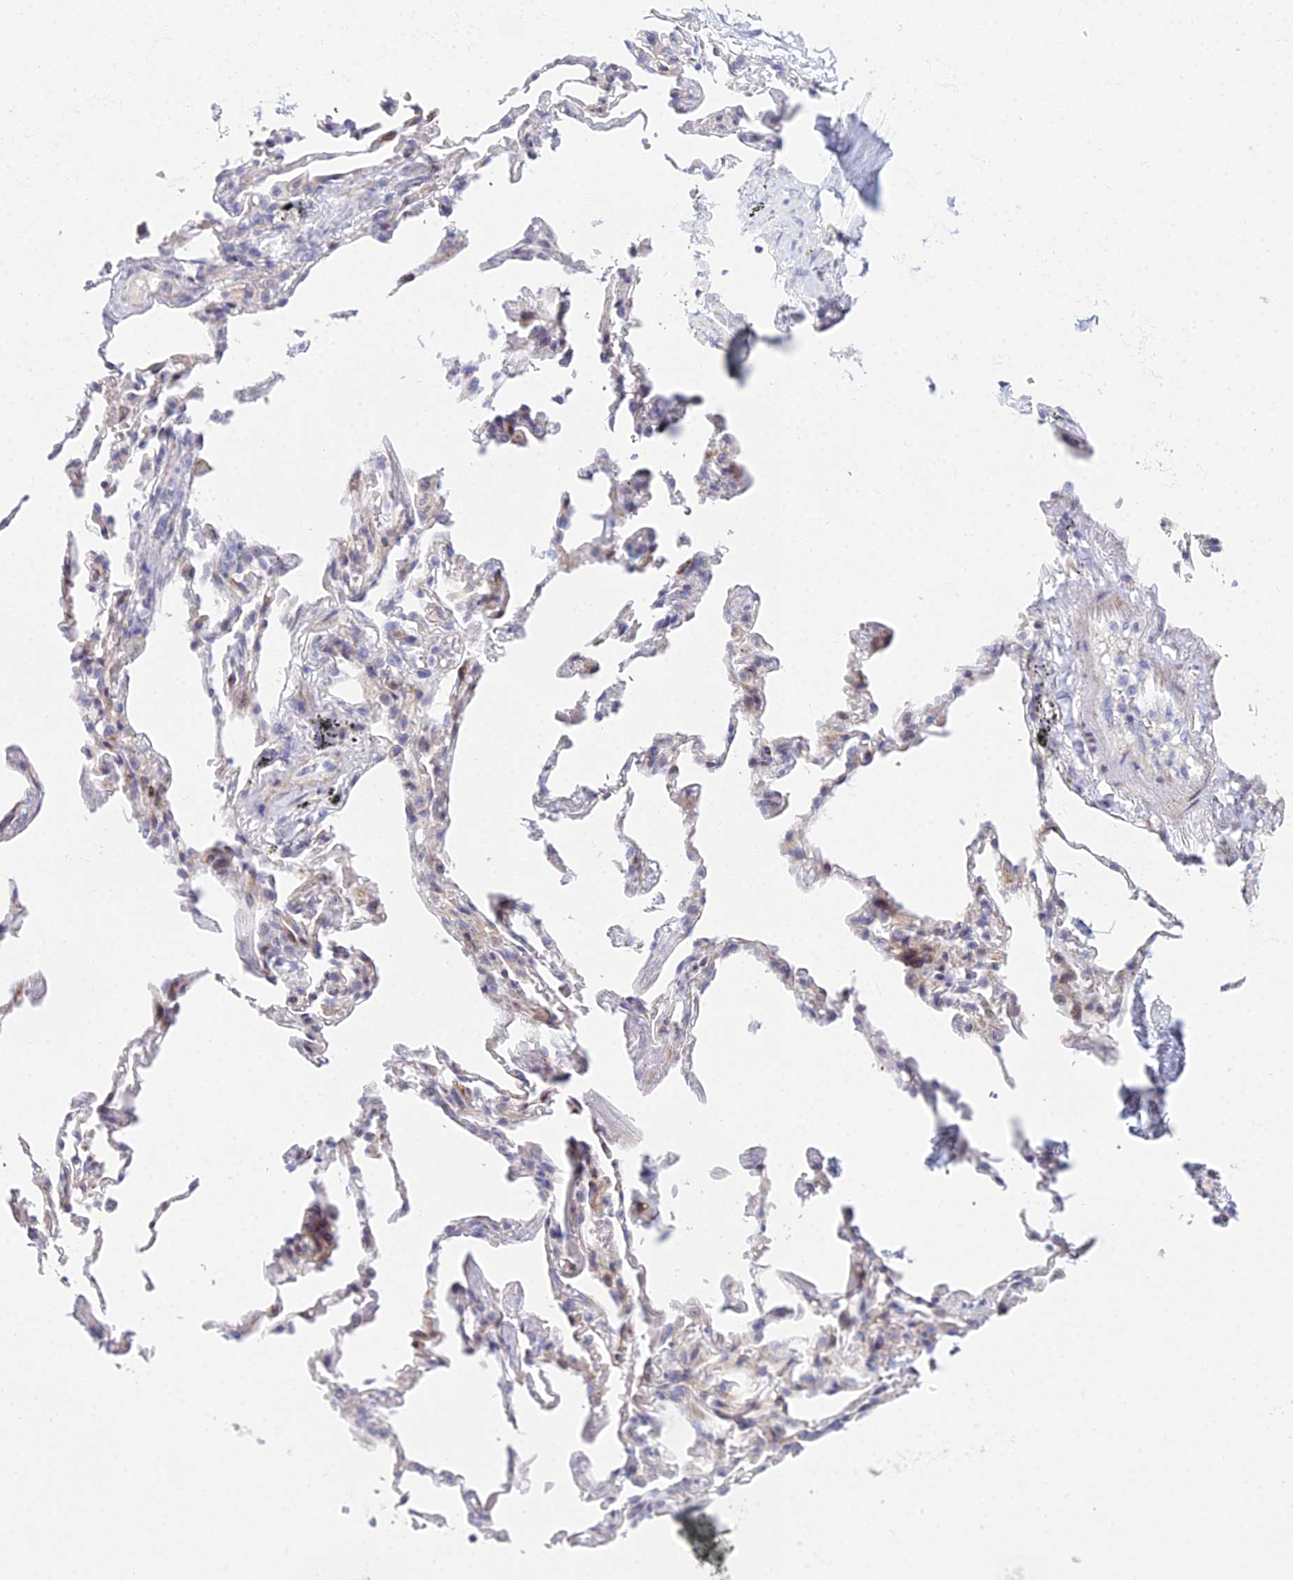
{"staining": {"intensity": "negative", "quantity": "none", "location": "none"}, "tissue": "adipose tissue", "cell_type": "Adipocytes", "image_type": "normal", "snomed": [{"axis": "morphology", "description": "Normal tissue, NOS"}, {"axis": "topography", "description": "Lymph node"}, {"axis": "topography", "description": "Bronchus"}], "caption": "High power microscopy image of an immunohistochemistry (IHC) micrograph of benign adipose tissue, revealing no significant positivity in adipocytes. (Immunohistochemistry (ihc), brightfield microscopy, high magnification).", "gene": "PRR13", "patient": {"sex": "male", "age": 63}}